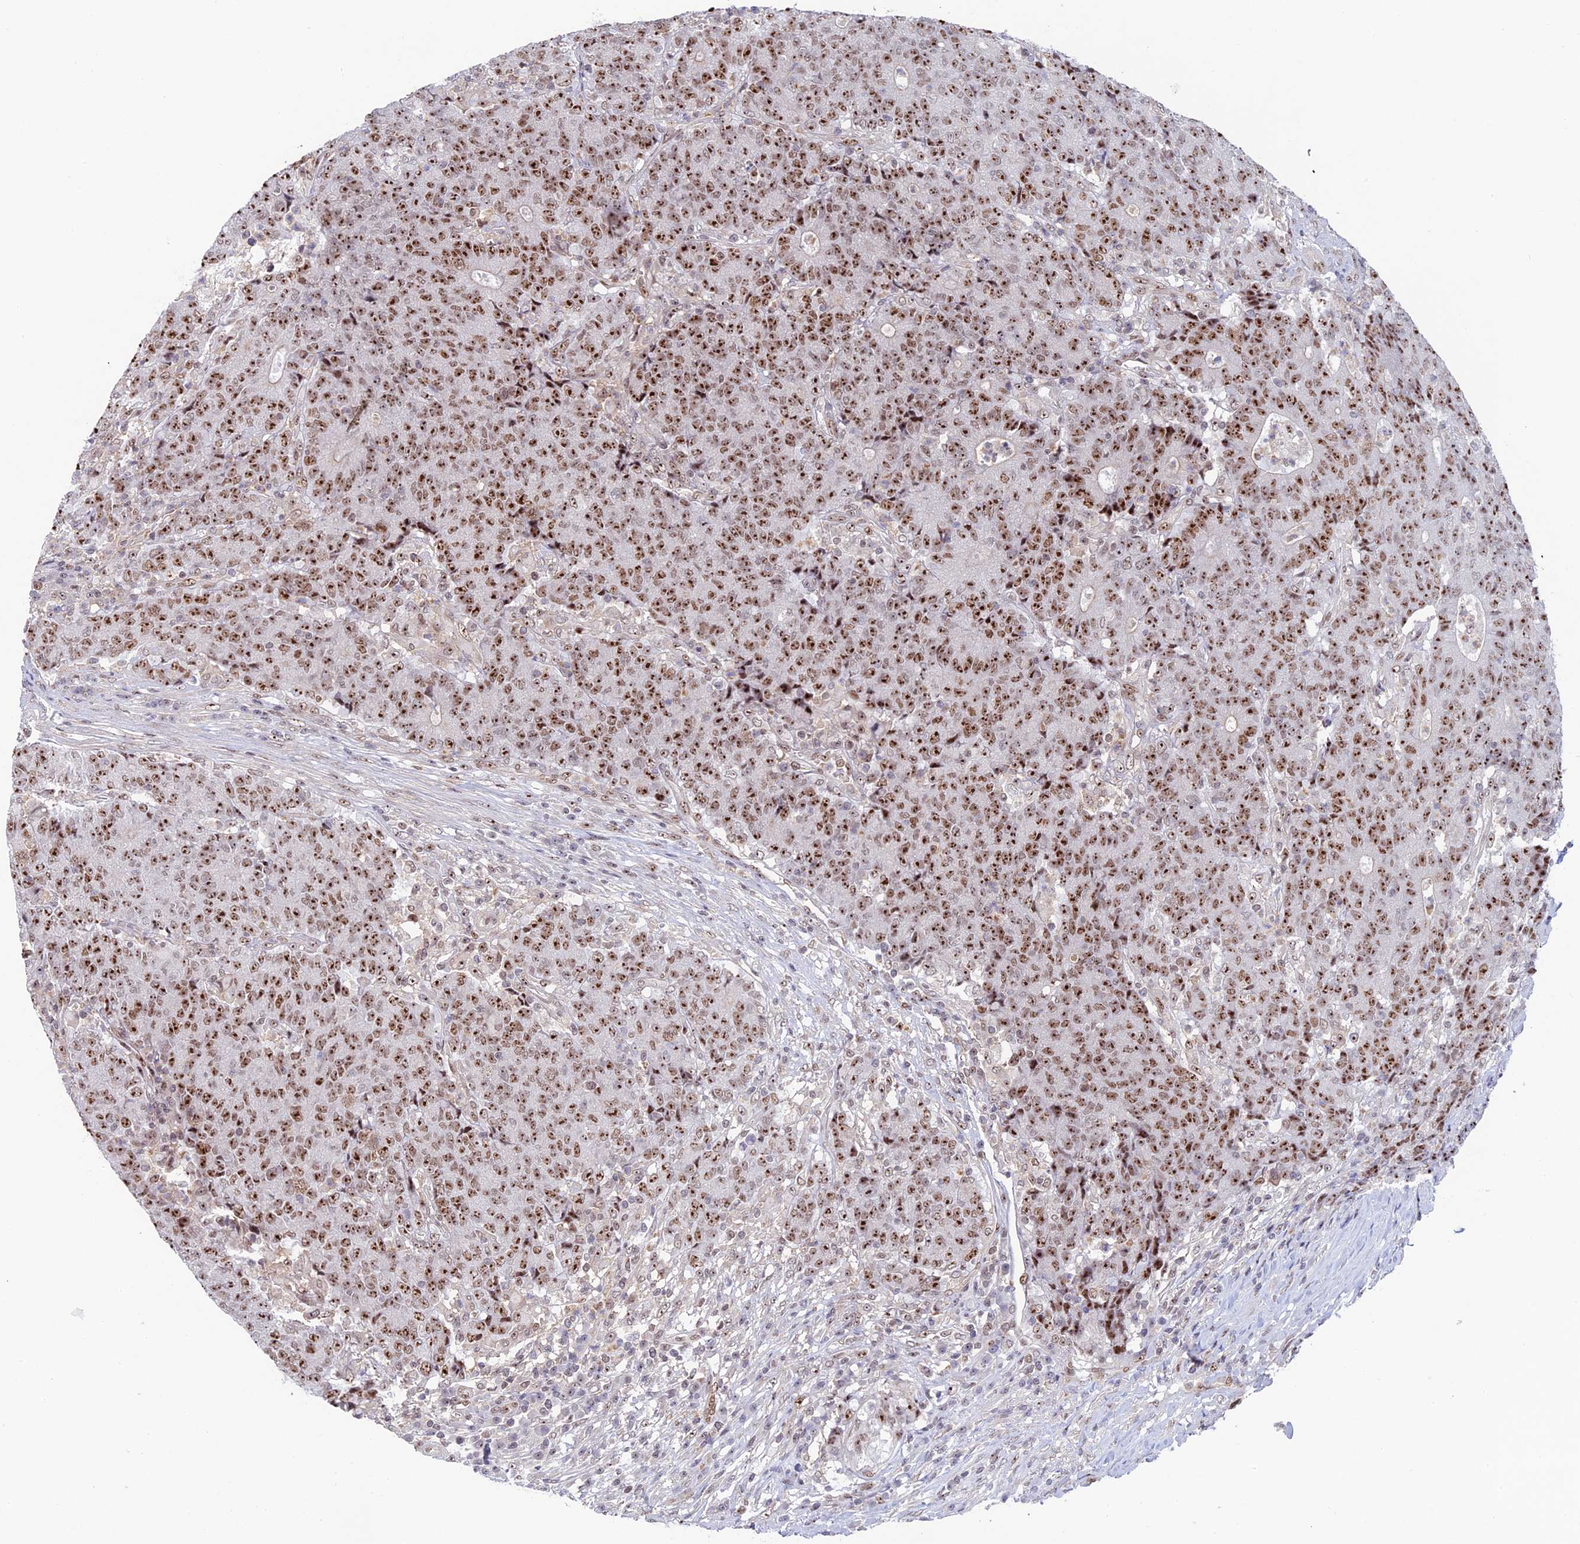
{"staining": {"intensity": "moderate", "quantity": ">75%", "location": "nuclear"}, "tissue": "colorectal cancer", "cell_type": "Tumor cells", "image_type": "cancer", "snomed": [{"axis": "morphology", "description": "Adenocarcinoma, NOS"}, {"axis": "topography", "description": "Colon"}], "caption": "Colorectal adenocarcinoma stained with a brown dye demonstrates moderate nuclear positive expression in about >75% of tumor cells.", "gene": "CCDC86", "patient": {"sex": "female", "age": 75}}